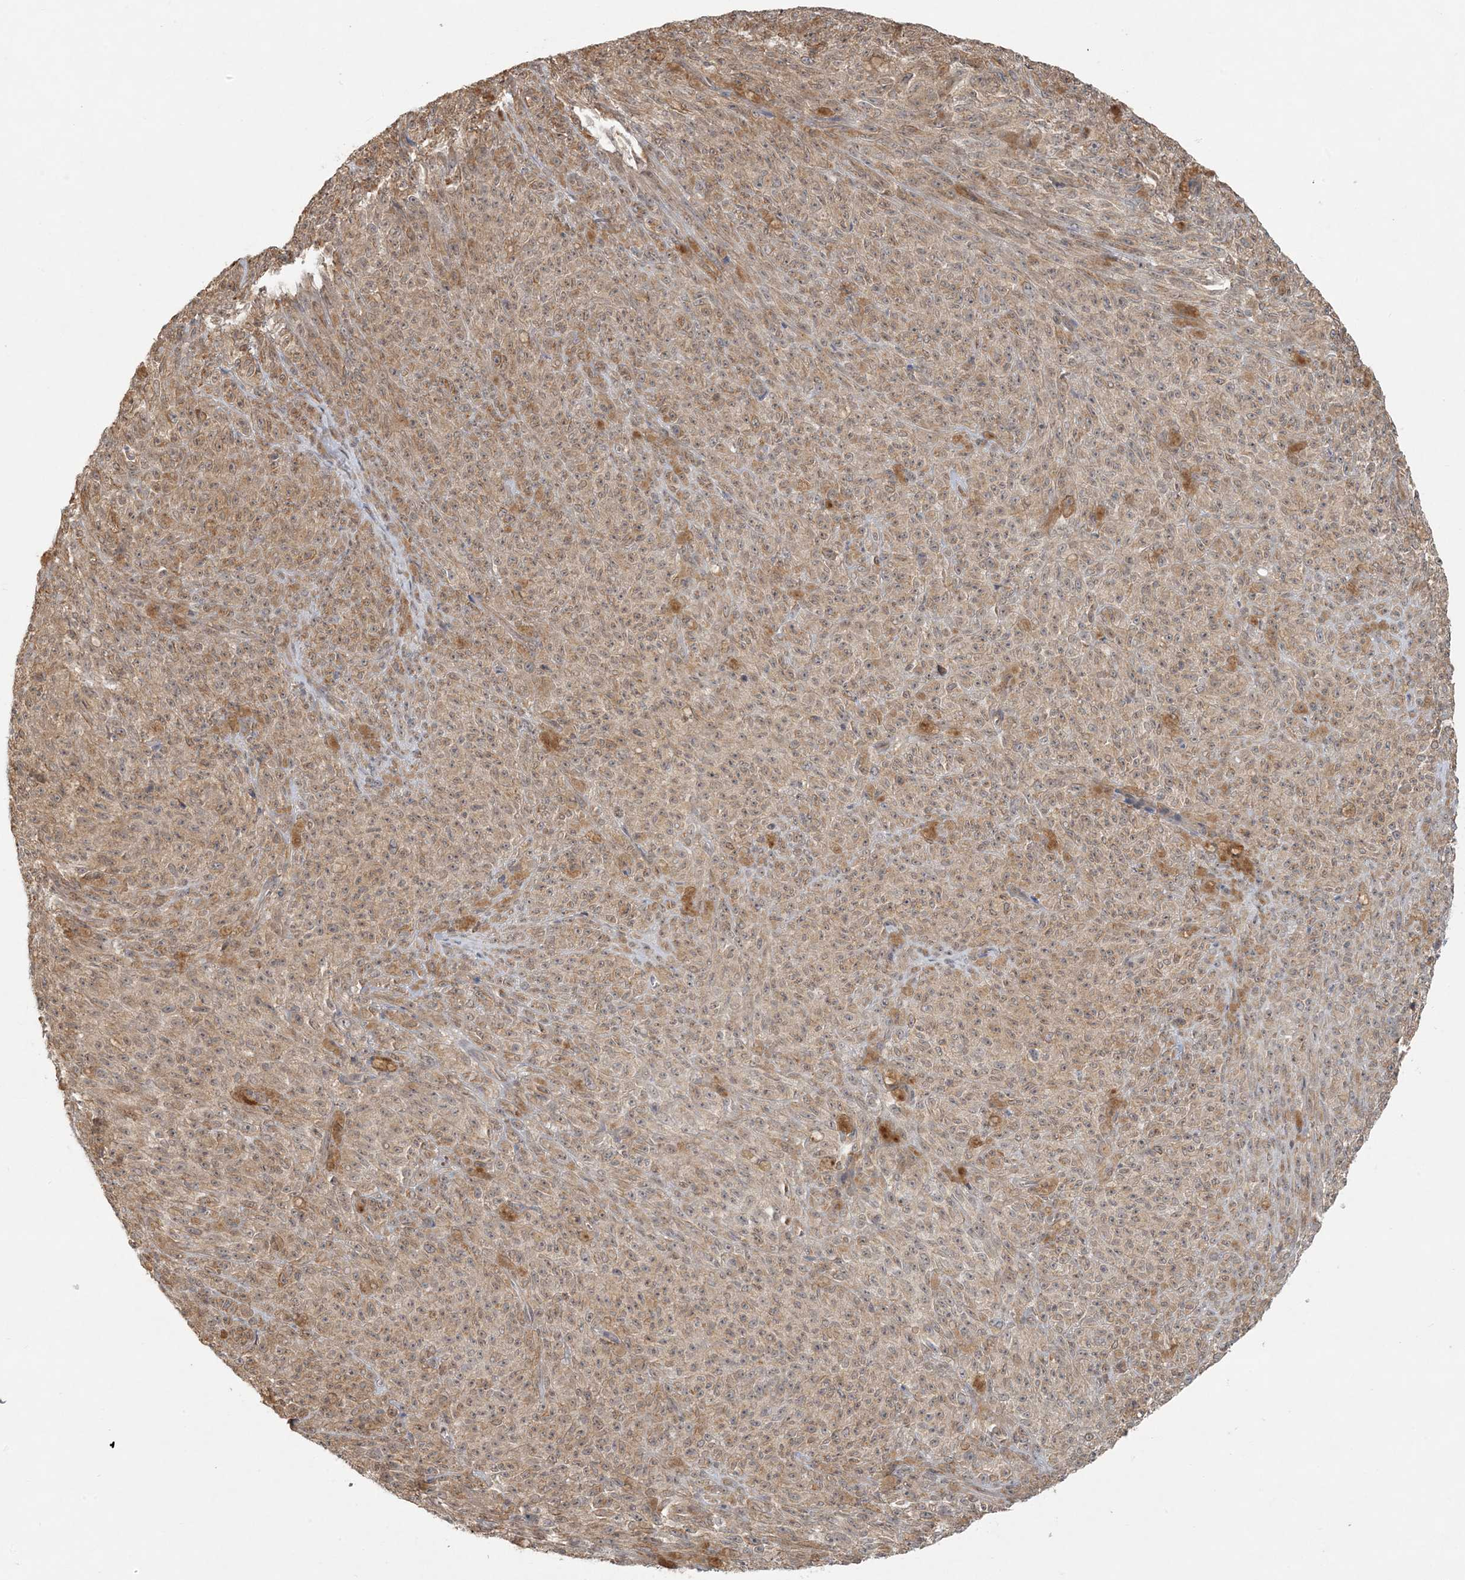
{"staining": {"intensity": "moderate", "quantity": ">75%", "location": "cytoplasmic/membranous"}, "tissue": "melanoma", "cell_type": "Tumor cells", "image_type": "cancer", "snomed": [{"axis": "morphology", "description": "Malignant melanoma, NOS"}, {"axis": "topography", "description": "Skin"}], "caption": "This image exhibits malignant melanoma stained with IHC to label a protein in brown. The cytoplasmic/membranous of tumor cells show moderate positivity for the protein. Nuclei are counter-stained blue.", "gene": "OBI1", "patient": {"sex": "female", "age": 82}}